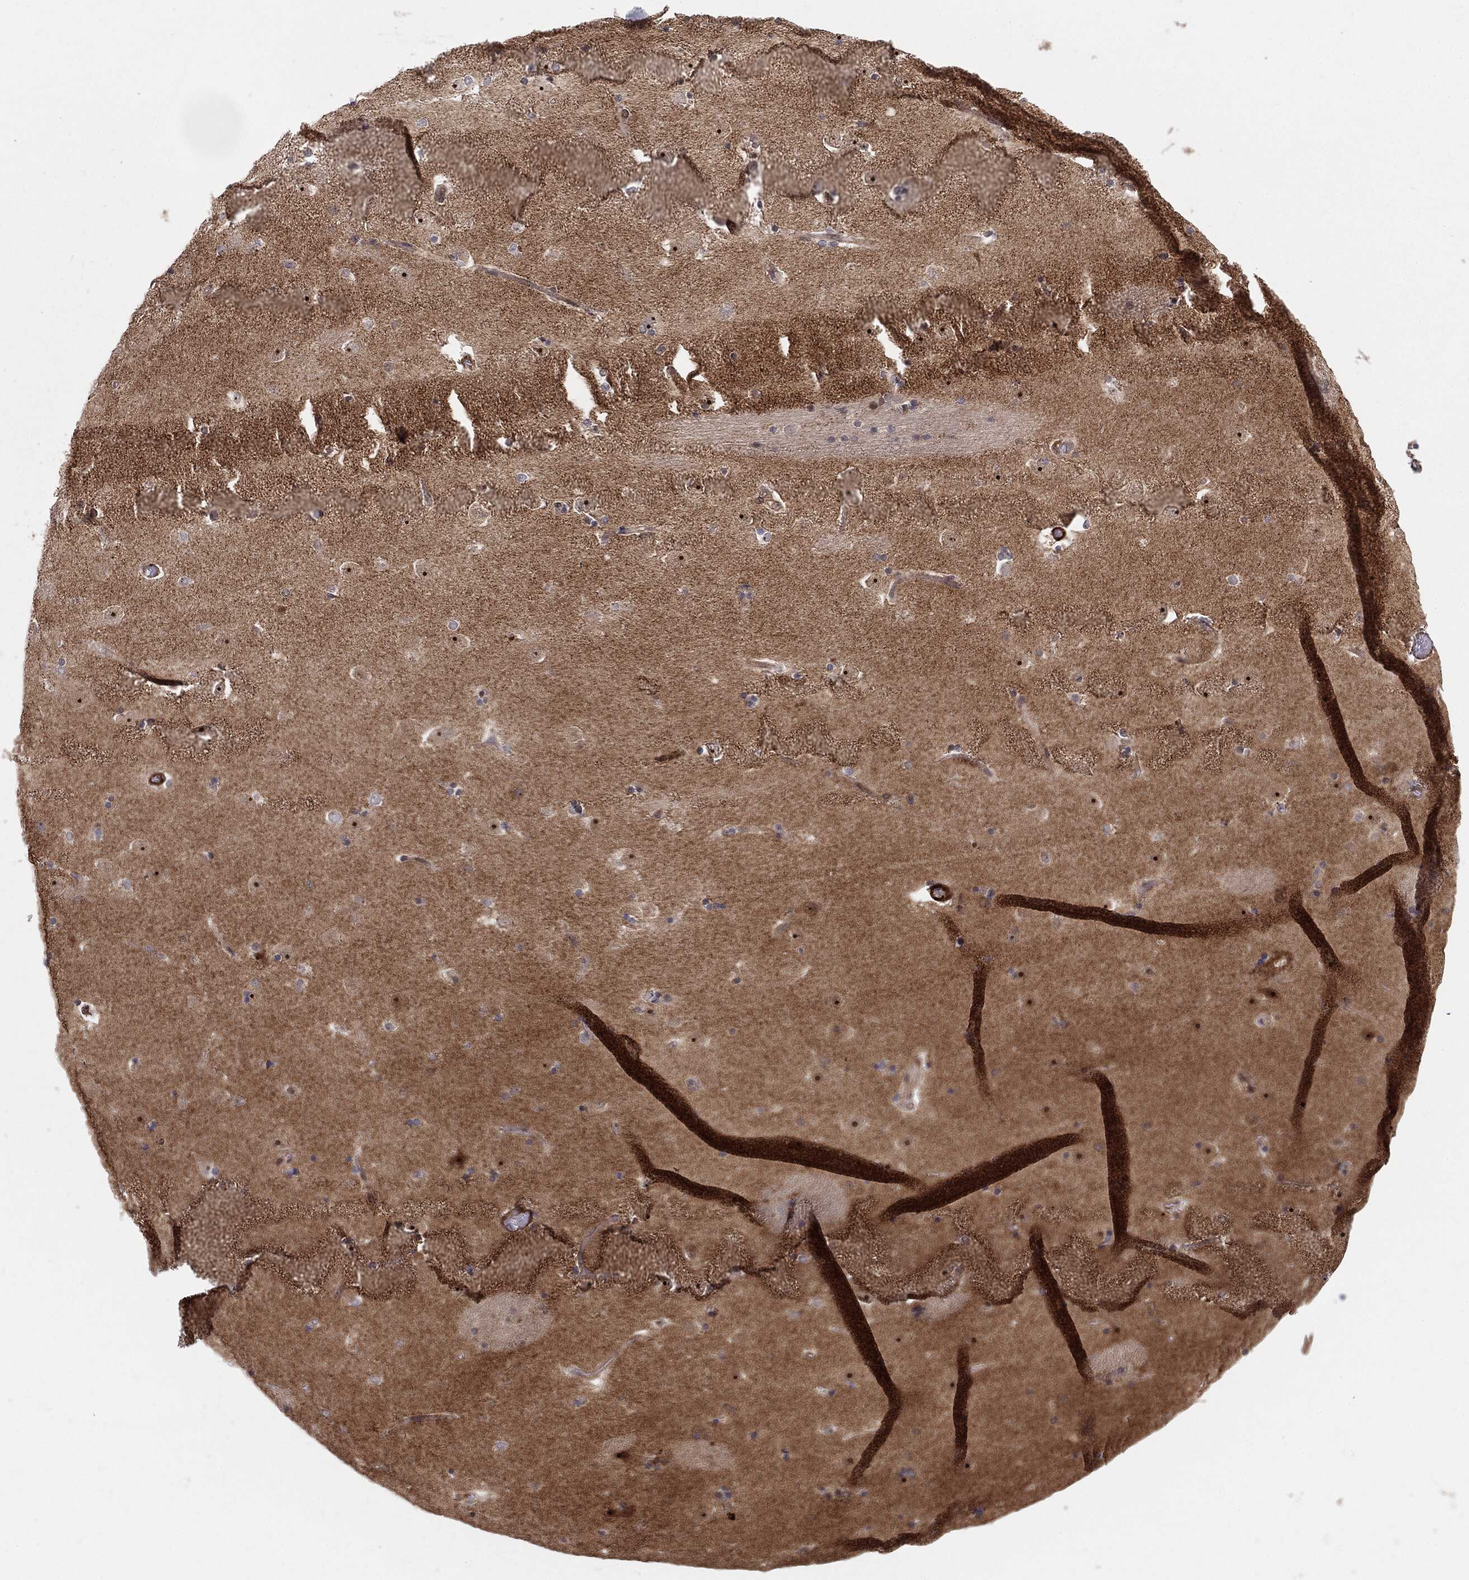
{"staining": {"intensity": "negative", "quantity": "none", "location": "none"}, "tissue": "caudate", "cell_type": "Glial cells", "image_type": "normal", "snomed": [{"axis": "morphology", "description": "Normal tissue, NOS"}, {"axis": "topography", "description": "Lateral ventricle wall"}], "caption": "The image displays no significant positivity in glial cells of caudate.", "gene": "PTEN", "patient": {"sex": "male", "age": 51}}